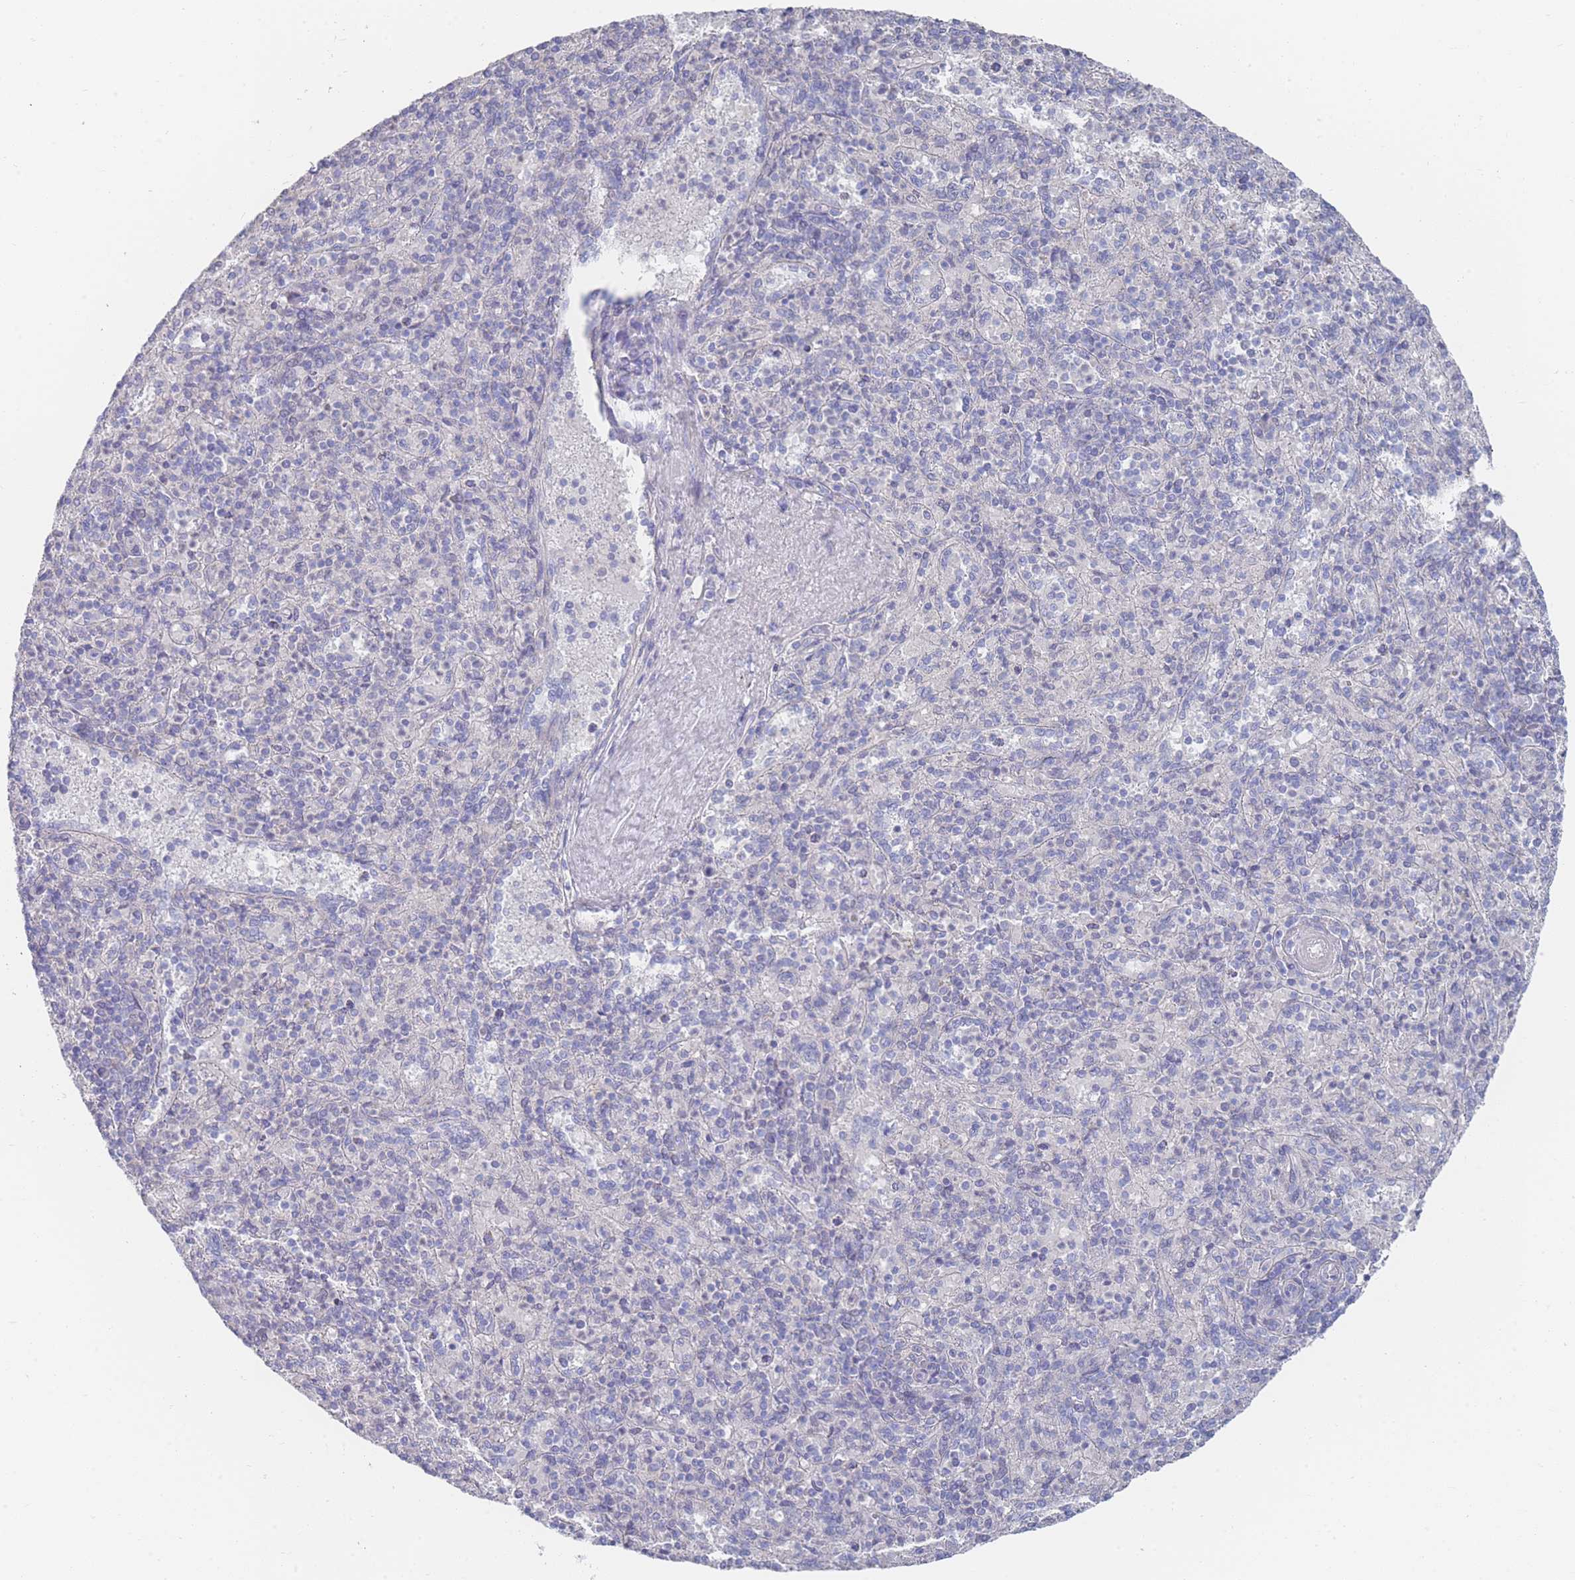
{"staining": {"intensity": "negative", "quantity": "none", "location": "none"}, "tissue": "spleen", "cell_type": "Cells in red pulp", "image_type": "normal", "snomed": [{"axis": "morphology", "description": "Normal tissue, NOS"}, {"axis": "topography", "description": "Spleen"}], "caption": "High power microscopy histopathology image of an immunohistochemistry micrograph of unremarkable spleen, revealing no significant expression in cells in red pulp. The staining is performed using DAB (3,3'-diaminobenzidine) brown chromogen with nuclei counter-stained in using hematoxylin.", "gene": "ZNF142", "patient": {"sex": "male", "age": 82}}